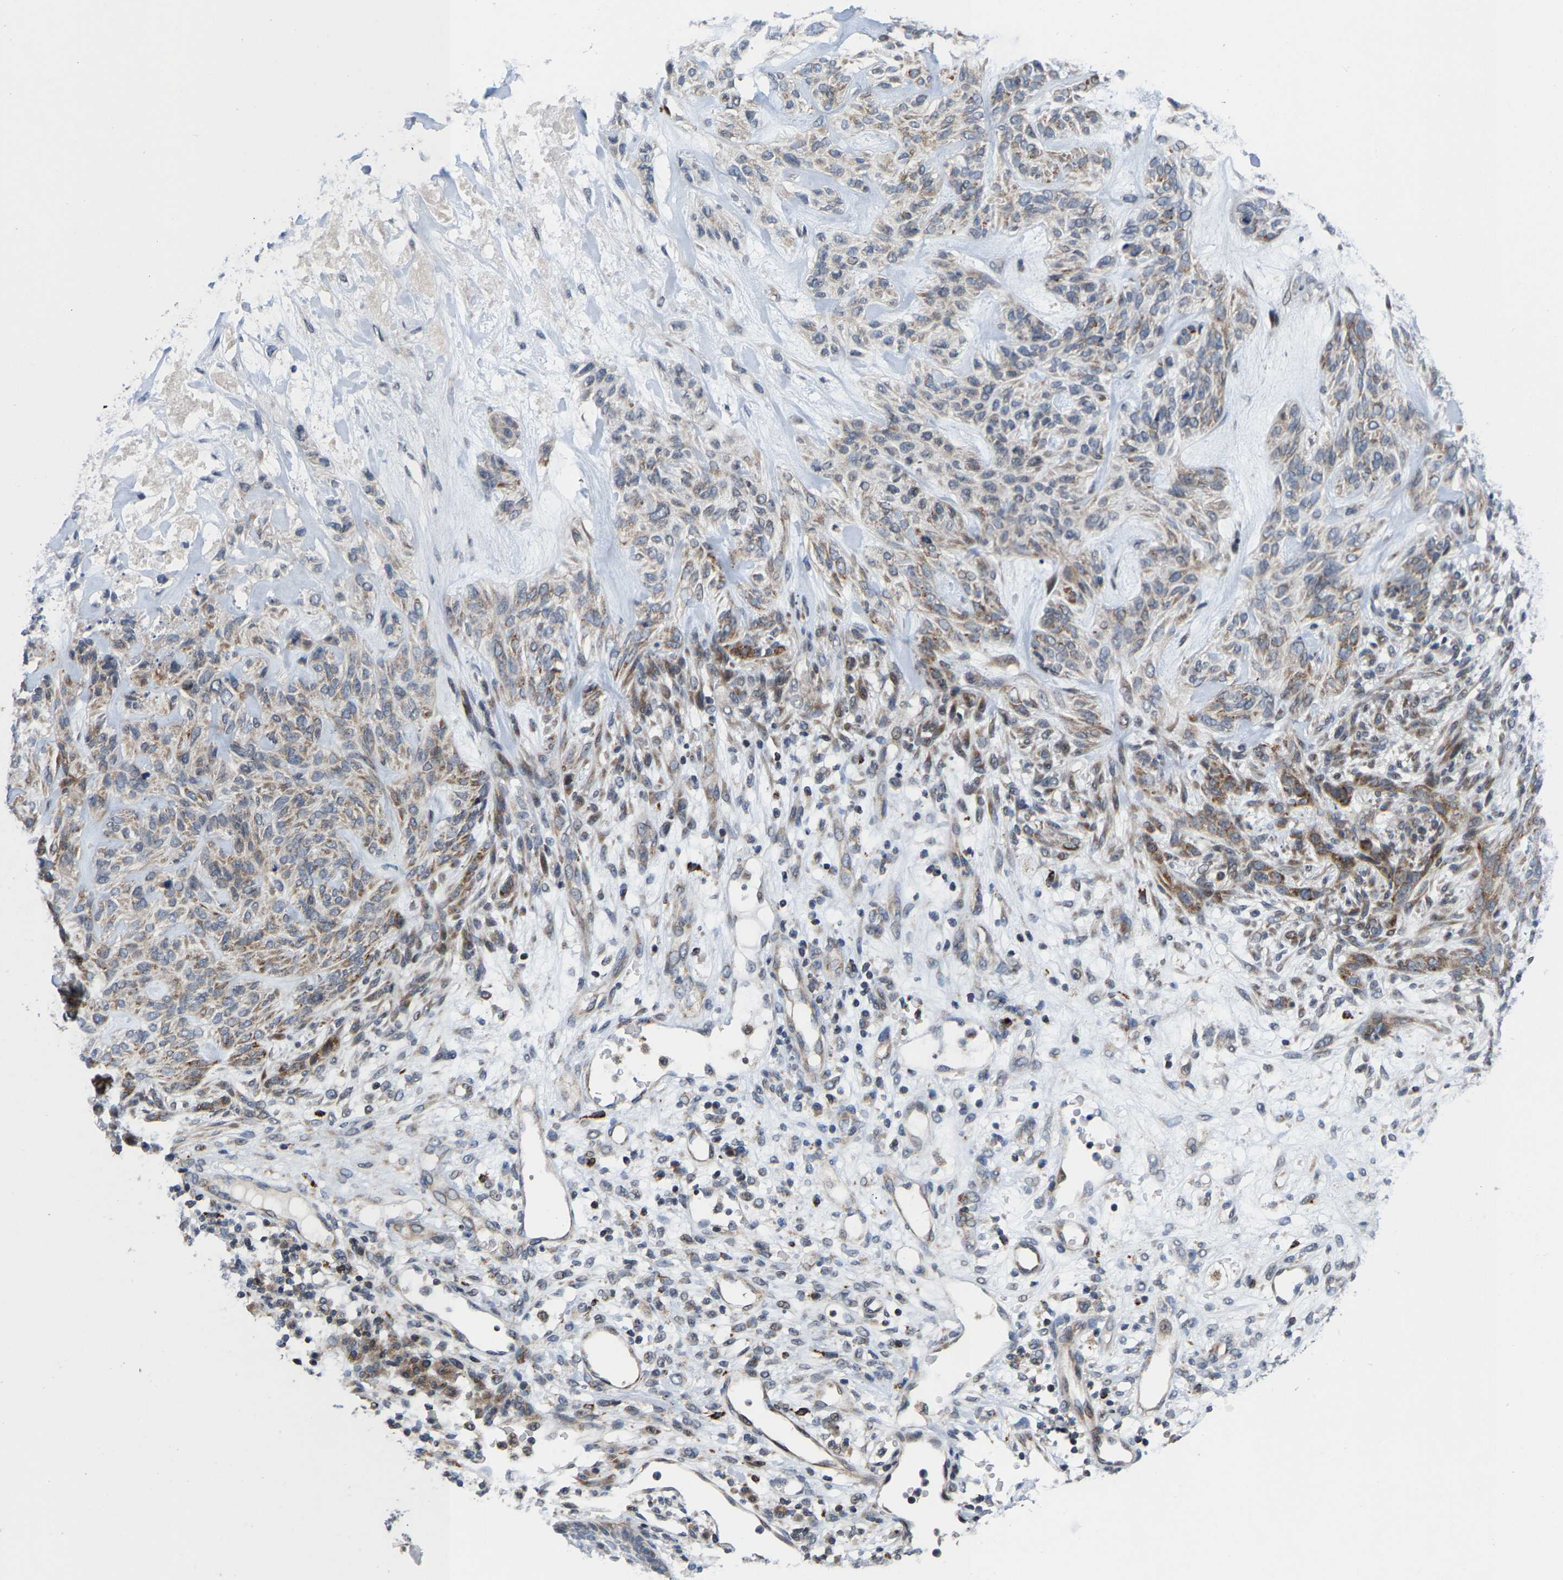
{"staining": {"intensity": "weak", "quantity": "25%-75%", "location": "cytoplasmic/membranous"}, "tissue": "skin cancer", "cell_type": "Tumor cells", "image_type": "cancer", "snomed": [{"axis": "morphology", "description": "Basal cell carcinoma"}, {"axis": "topography", "description": "Skin"}], "caption": "This photomicrograph demonstrates skin basal cell carcinoma stained with immunohistochemistry (IHC) to label a protein in brown. The cytoplasmic/membranous of tumor cells show weak positivity for the protein. Nuclei are counter-stained blue.", "gene": "TDRKH", "patient": {"sex": "male", "age": 55}}